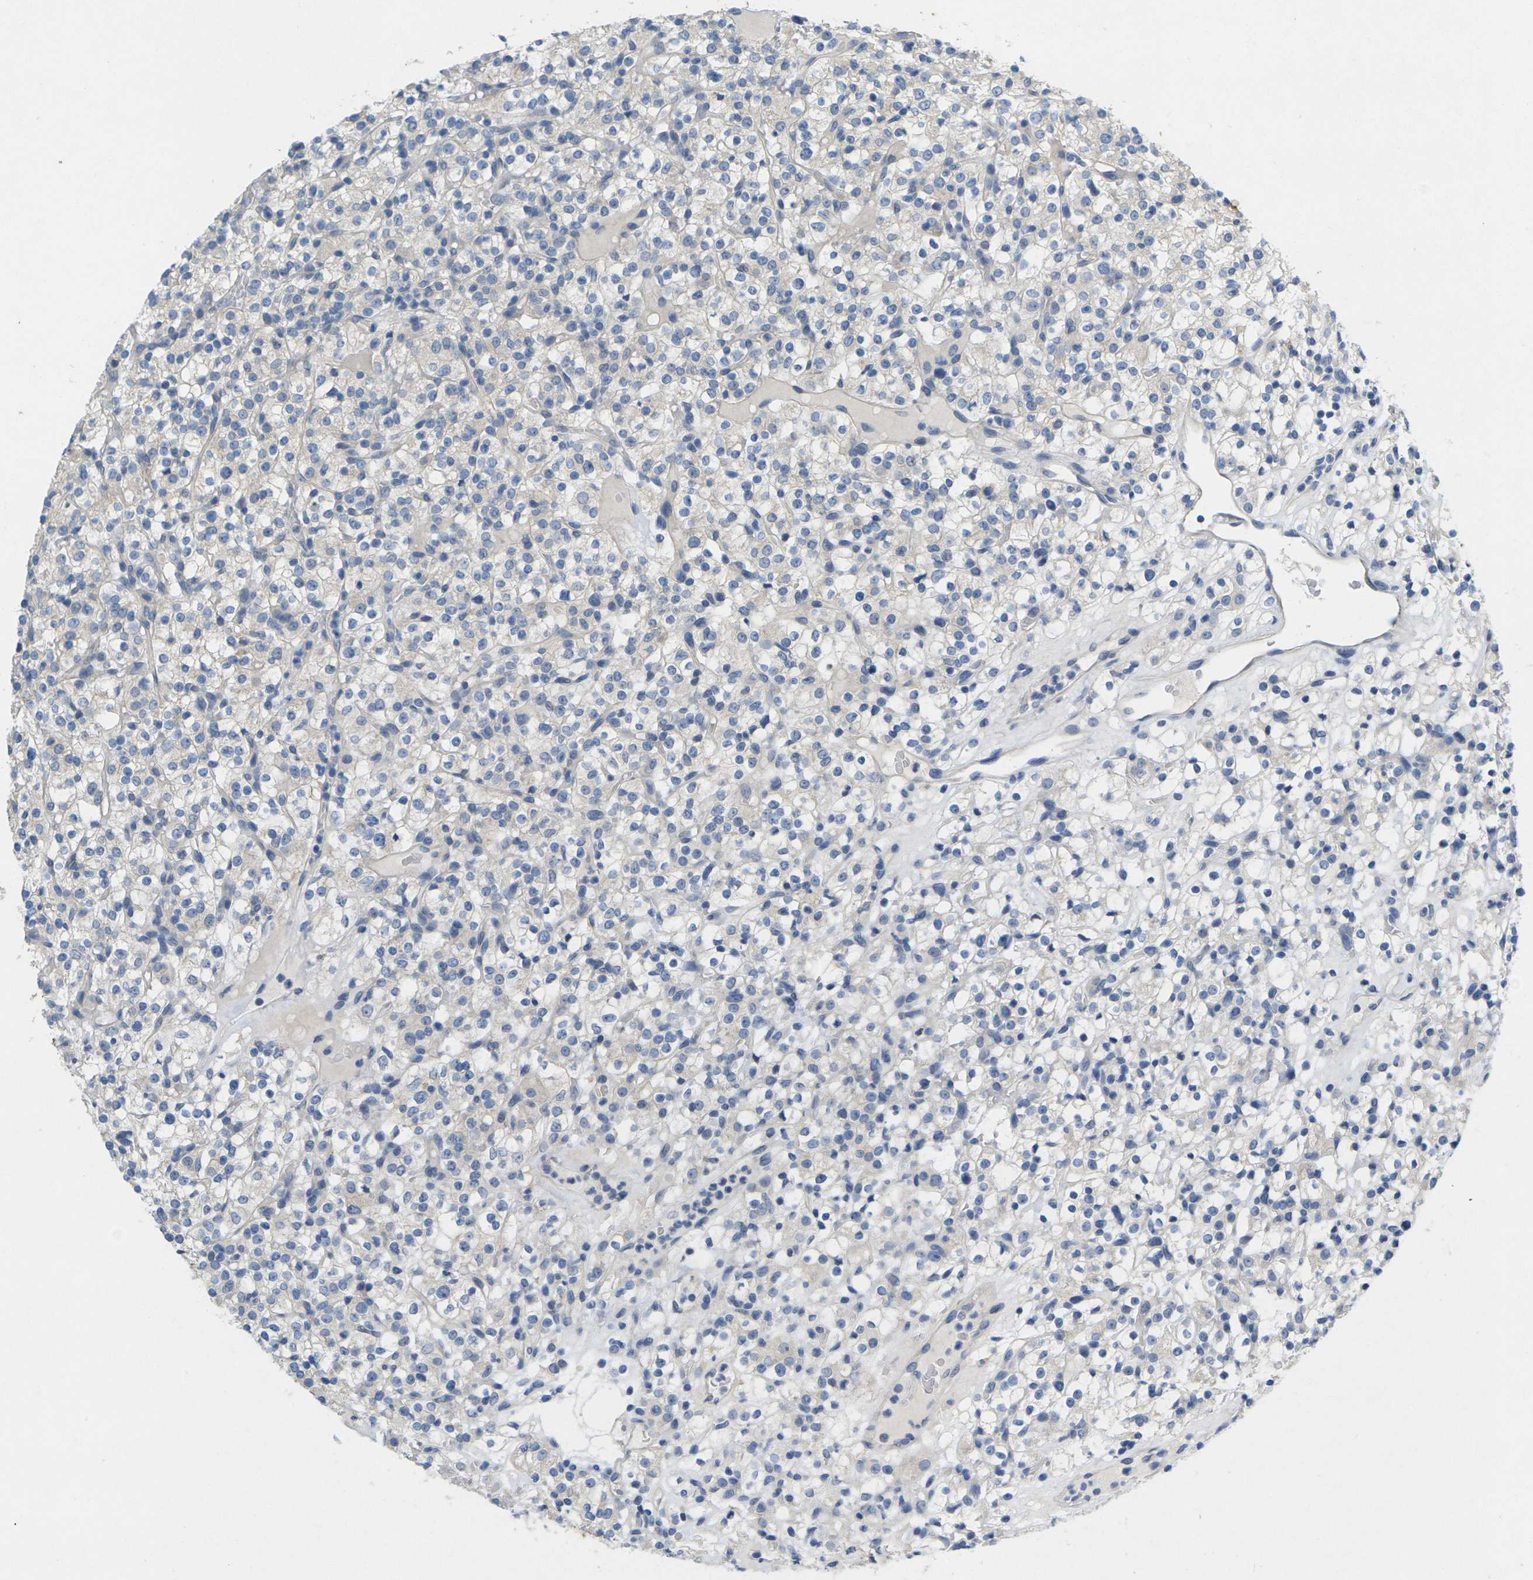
{"staining": {"intensity": "negative", "quantity": "none", "location": "none"}, "tissue": "renal cancer", "cell_type": "Tumor cells", "image_type": "cancer", "snomed": [{"axis": "morphology", "description": "Normal tissue, NOS"}, {"axis": "morphology", "description": "Adenocarcinoma, NOS"}, {"axis": "topography", "description": "Kidney"}], "caption": "IHC image of human renal cancer stained for a protein (brown), which exhibits no expression in tumor cells.", "gene": "TNNI3", "patient": {"sex": "female", "age": 72}}